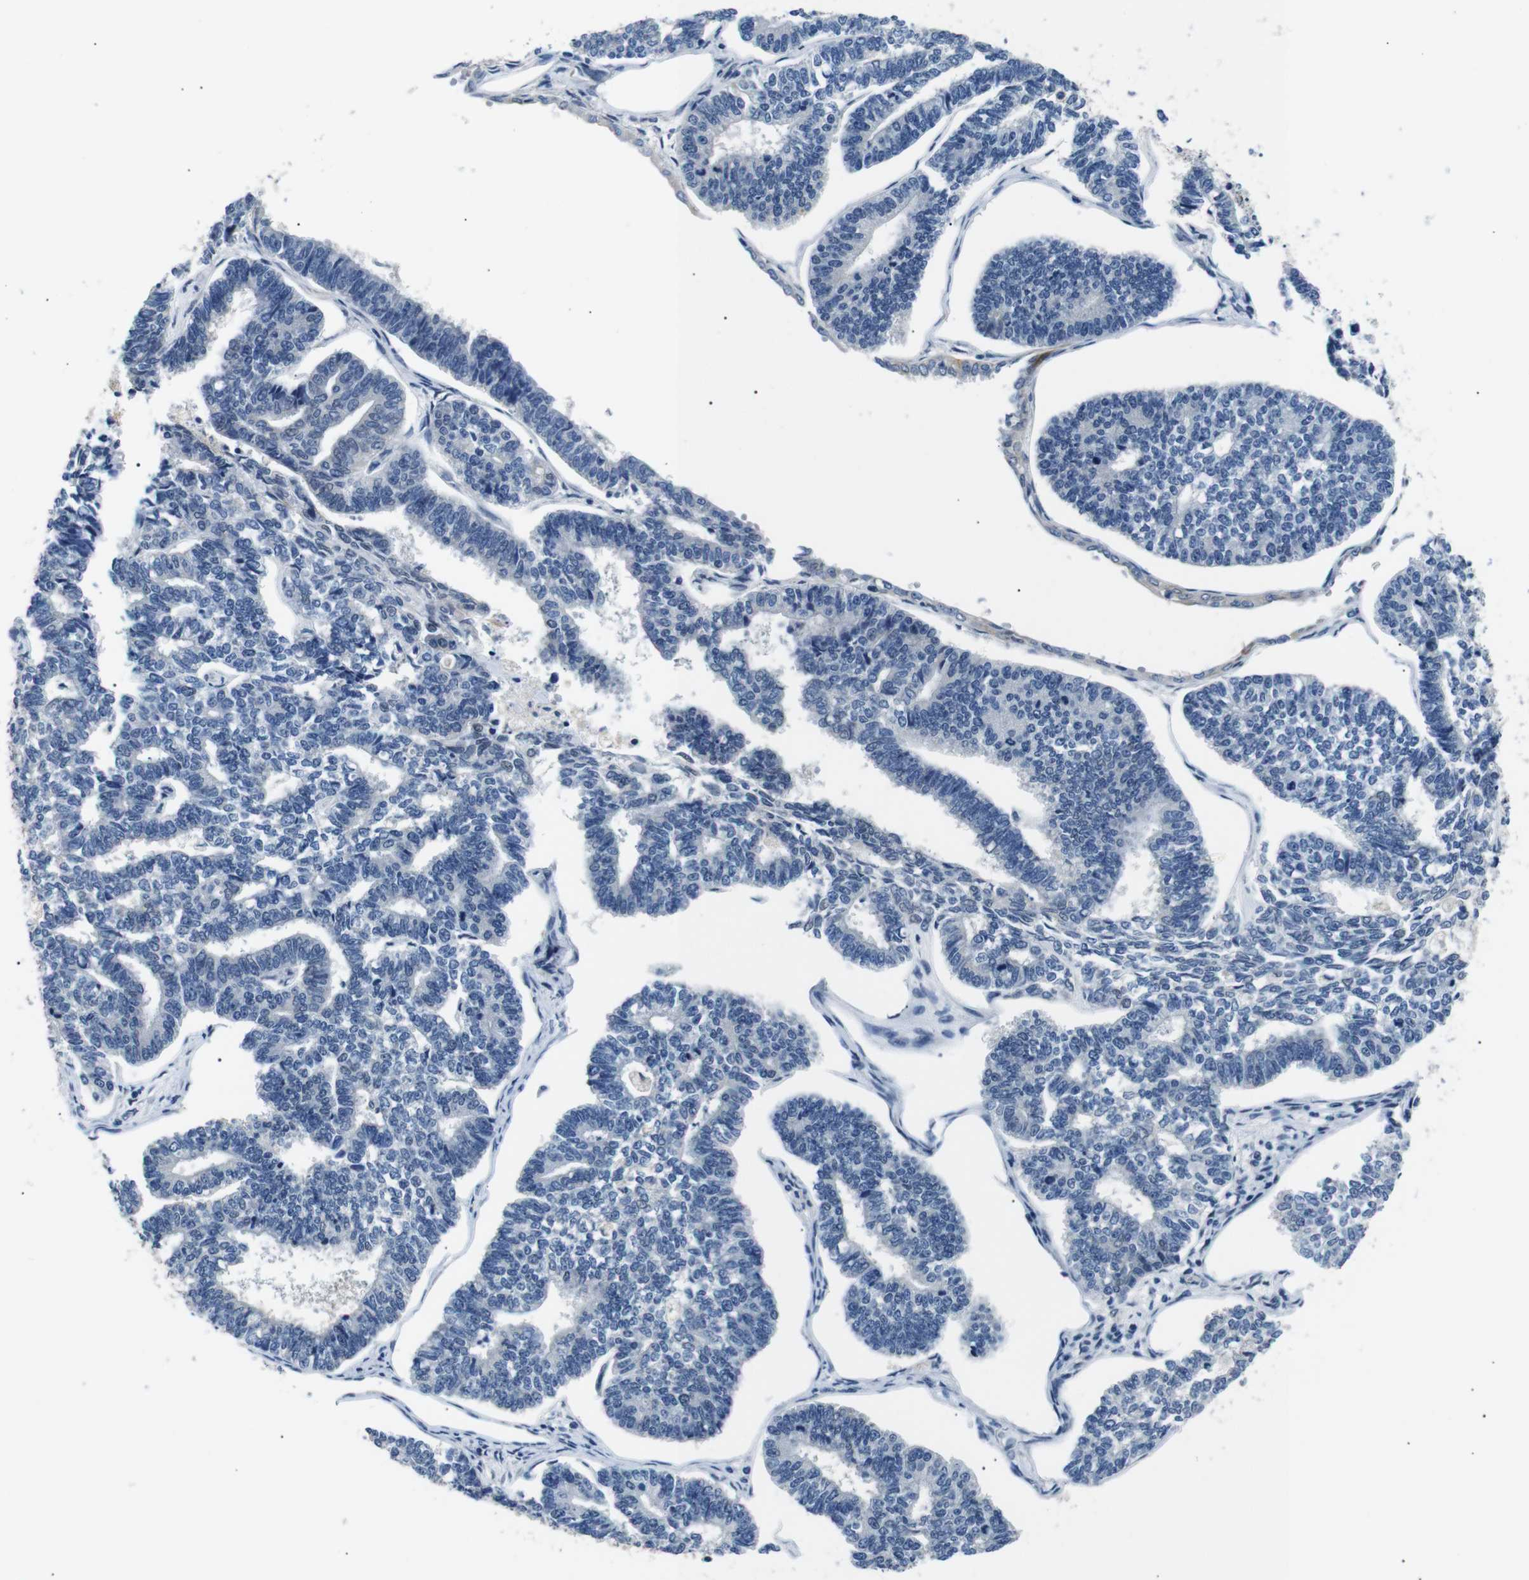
{"staining": {"intensity": "negative", "quantity": "none", "location": "none"}, "tissue": "endometrial cancer", "cell_type": "Tumor cells", "image_type": "cancer", "snomed": [{"axis": "morphology", "description": "Adenocarcinoma, NOS"}, {"axis": "topography", "description": "Endometrium"}], "caption": "Micrograph shows no significant protein expression in tumor cells of endometrial cancer.", "gene": "TAFA1", "patient": {"sex": "female", "age": 70}}